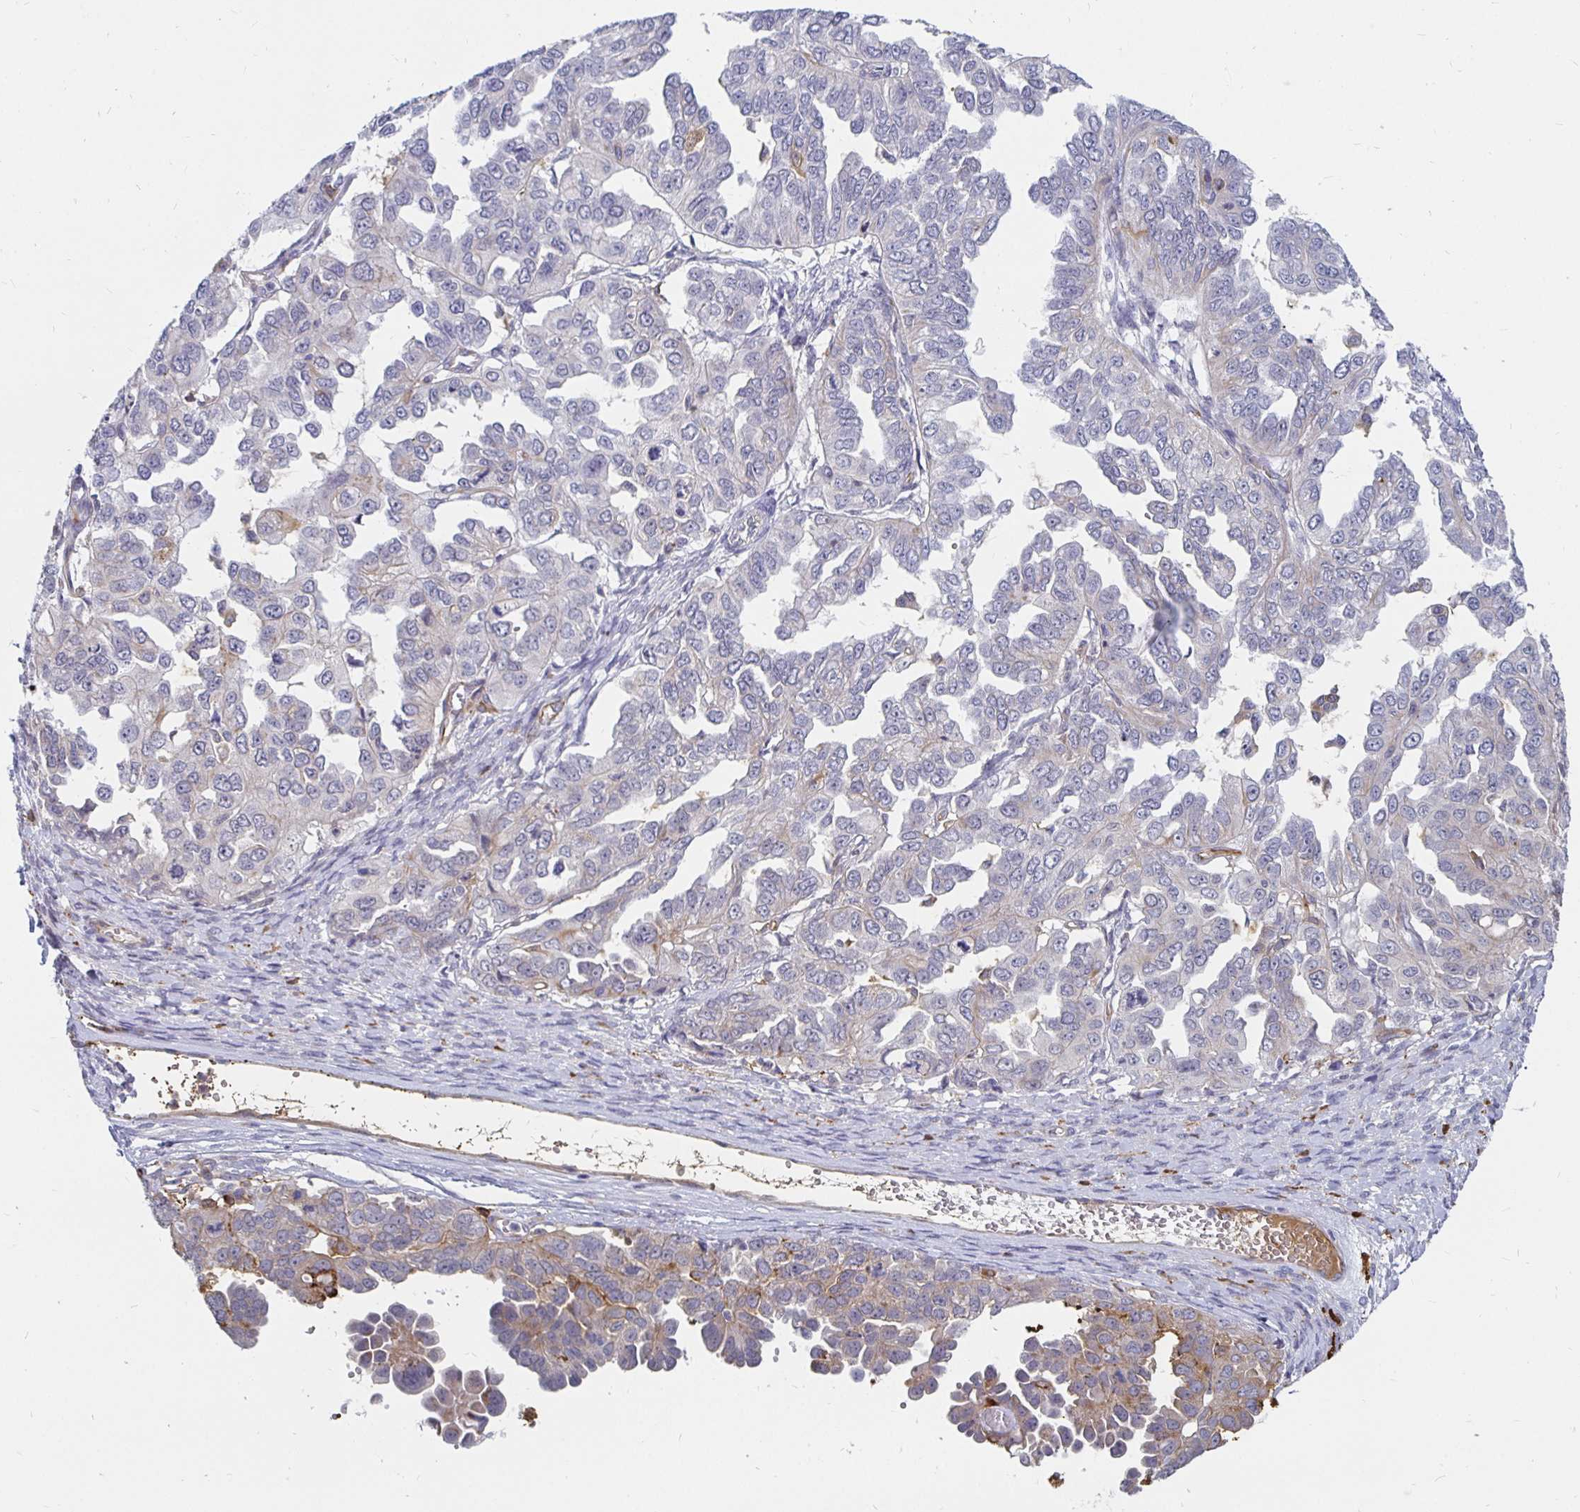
{"staining": {"intensity": "negative", "quantity": "none", "location": "none"}, "tissue": "ovarian cancer", "cell_type": "Tumor cells", "image_type": "cancer", "snomed": [{"axis": "morphology", "description": "Cystadenocarcinoma, serous, NOS"}, {"axis": "topography", "description": "Ovary"}], "caption": "Ovarian serous cystadenocarcinoma was stained to show a protein in brown. There is no significant positivity in tumor cells. Nuclei are stained in blue.", "gene": "CCDC85A", "patient": {"sex": "female", "age": 53}}